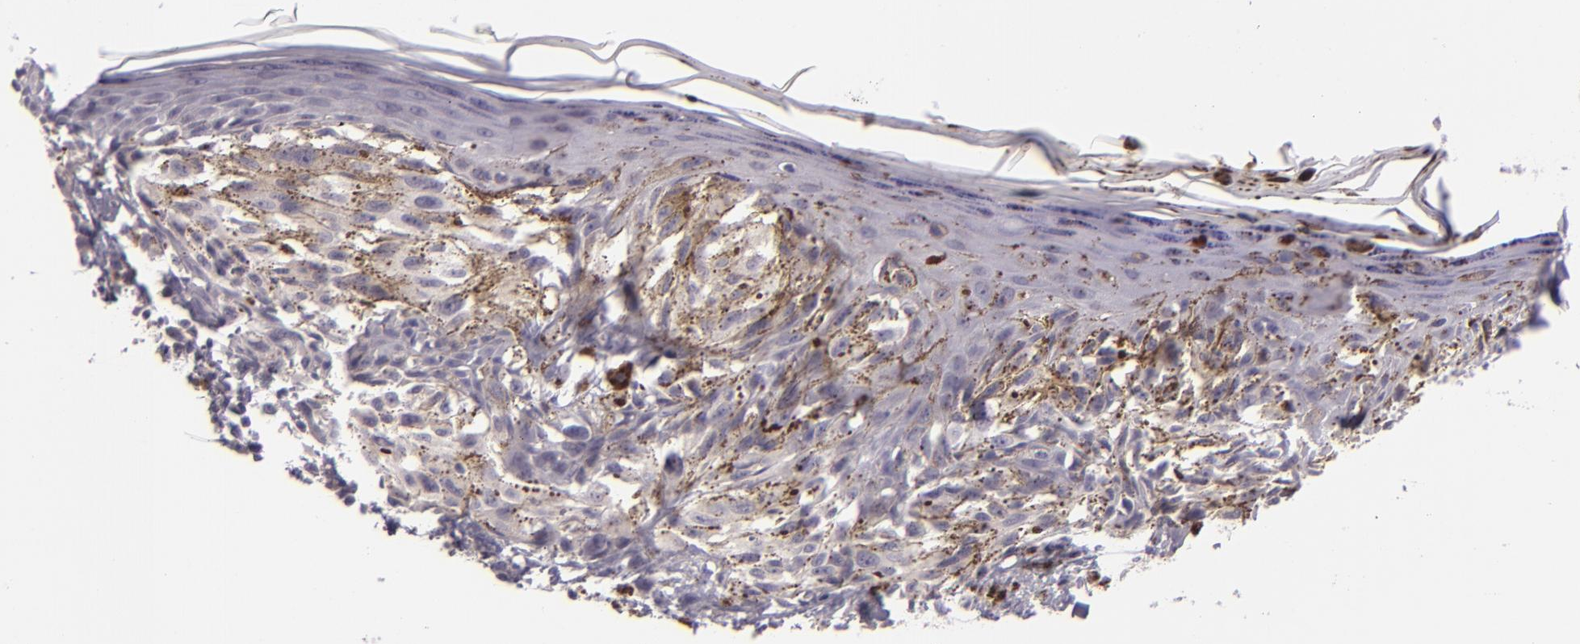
{"staining": {"intensity": "weak", "quantity": "<25%", "location": "cytoplasmic/membranous"}, "tissue": "melanoma", "cell_type": "Tumor cells", "image_type": "cancer", "snomed": [{"axis": "morphology", "description": "Malignant melanoma, NOS"}, {"axis": "topography", "description": "Skin"}], "caption": "Tumor cells are negative for brown protein staining in malignant melanoma.", "gene": "EGFL6", "patient": {"sex": "female", "age": 72}}